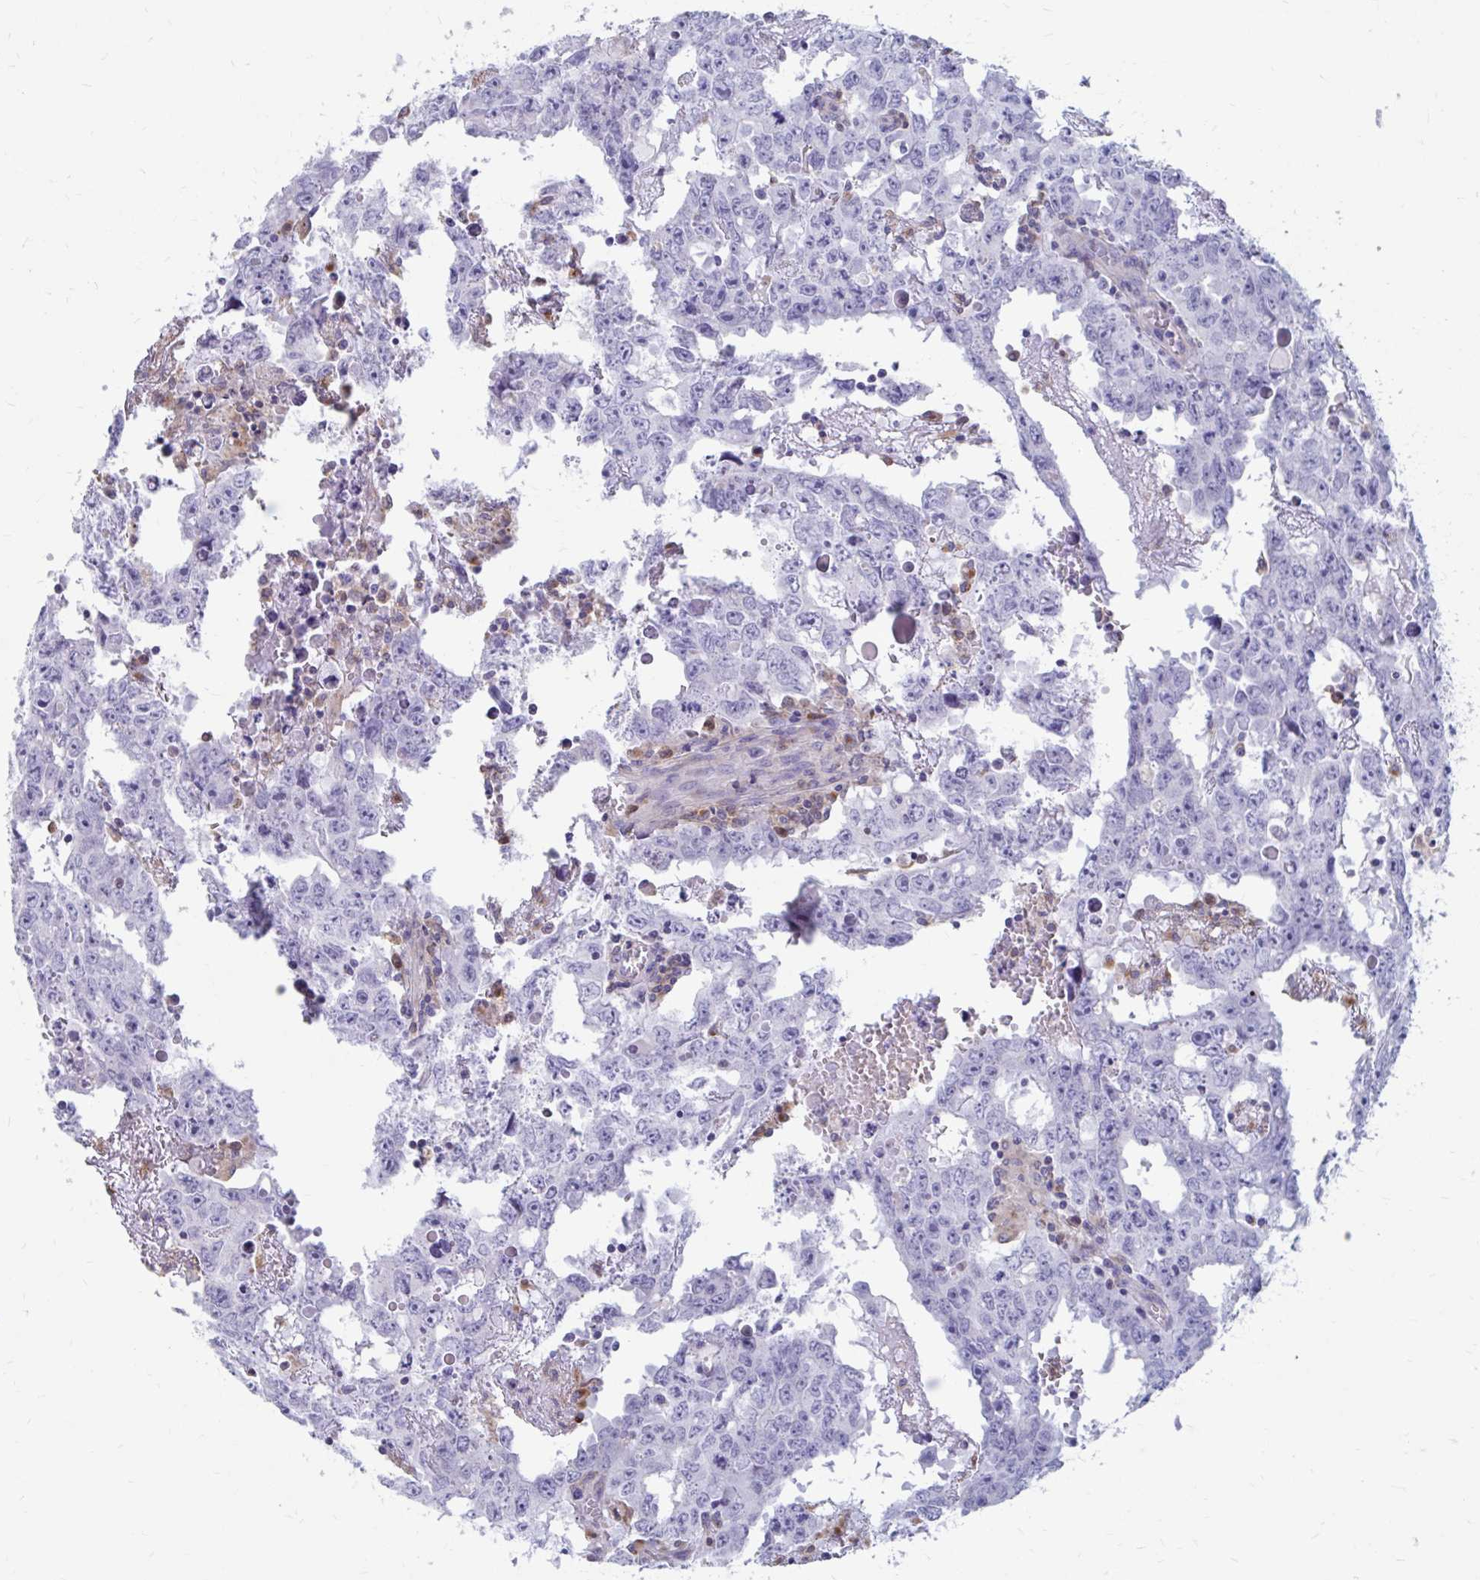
{"staining": {"intensity": "negative", "quantity": "none", "location": "none"}, "tissue": "testis cancer", "cell_type": "Tumor cells", "image_type": "cancer", "snomed": [{"axis": "morphology", "description": "Carcinoma, Embryonal, NOS"}, {"axis": "topography", "description": "Testis"}], "caption": "Testis embryonal carcinoma was stained to show a protein in brown. There is no significant expression in tumor cells.", "gene": "FKBP2", "patient": {"sex": "male", "age": 22}}